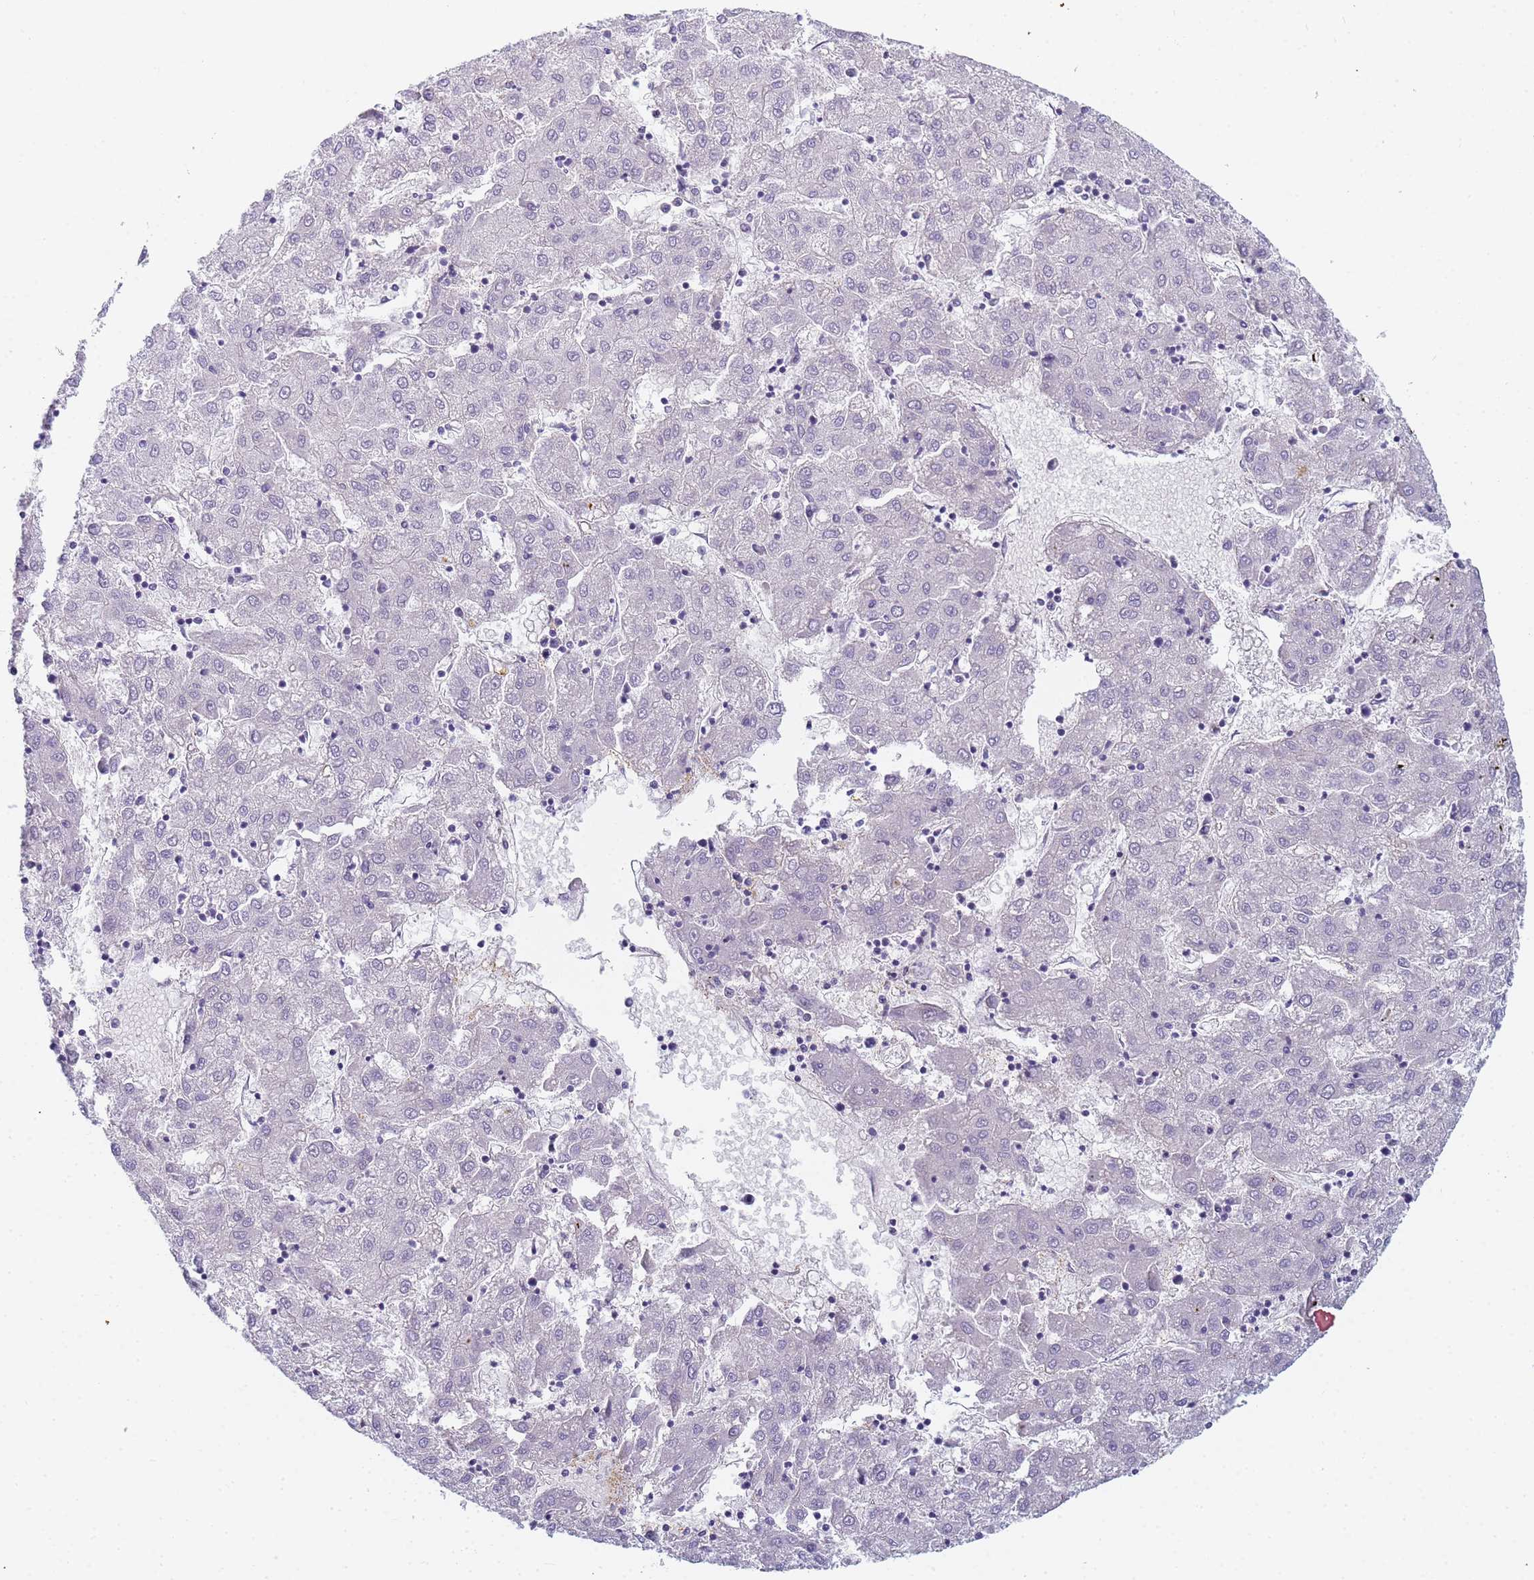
{"staining": {"intensity": "negative", "quantity": "none", "location": "none"}, "tissue": "liver cancer", "cell_type": "Tumor cells", "image_type": "cancer", "snomed": [{"axis": "morphology", "description": "Carcinoma, Hepatocellular, NOS"}, {"axis": "topography", "description": "Liver"}], "caption": "High magnification brightfield microscopy of liver cancer stained with DAB (brown) and counterstained with hematoxylin (blue): tumor cells show no significant staining.", "gene": "TPM1", "patient": {"sex": "male", "age": 72}}